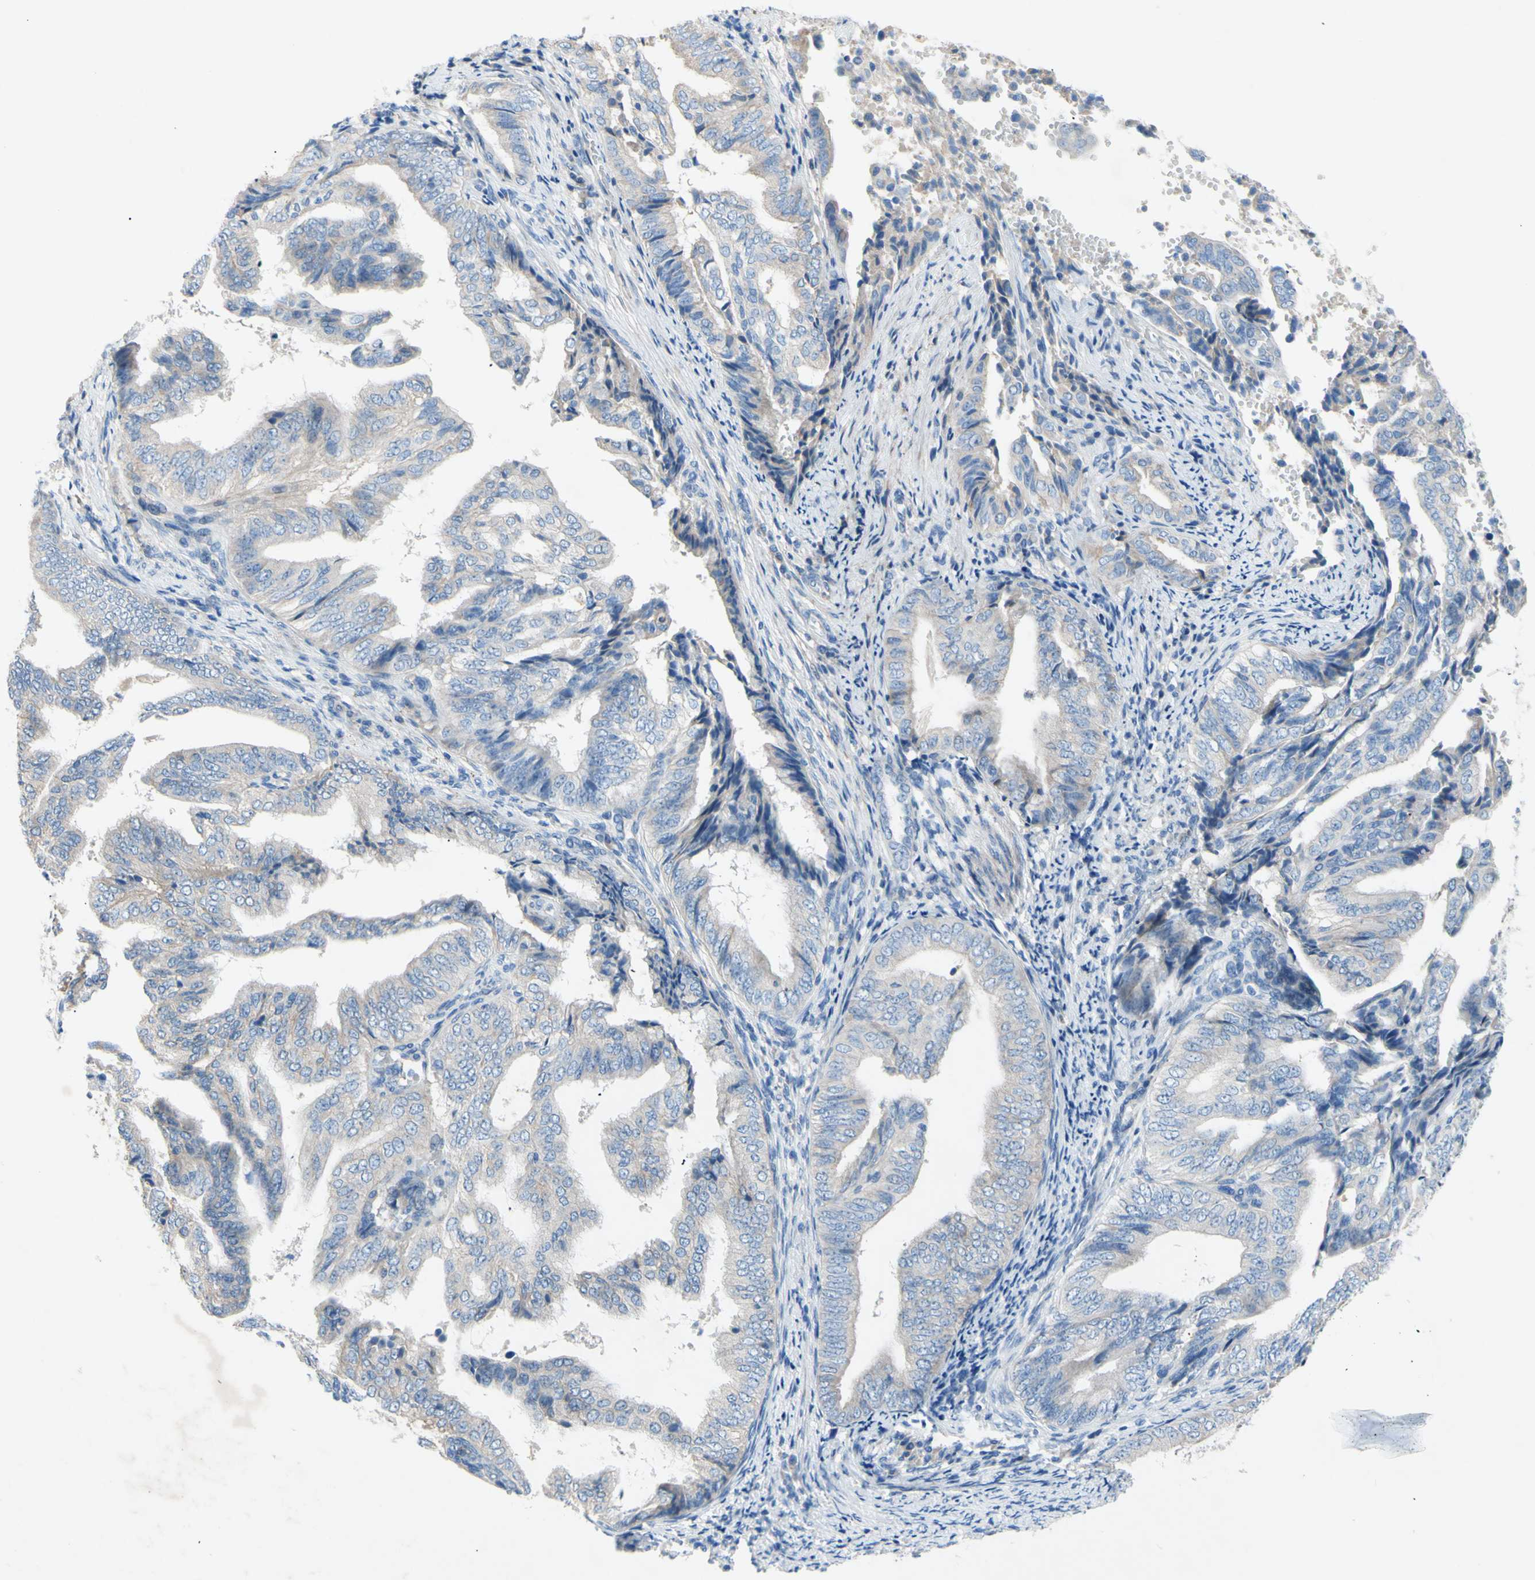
{"staining": {"intensity": "negative", "quantity": "none", "location": "none"}, "tissue": "endometrial cancer", "cell_type": "Tumor cells", "image_type": "cancer", "snomed": [{"axis": "morphology", "description": "Adenocarcinoma, NOS"}, {"axis": "topography", "description": "Endometrium"}], "caption": "Adenocarcinoma (endometrial) stained for a protein using immunohistochemistry demonstrates no staining tumor cells.", "gene": "TMIGD2", "patient": {"sex": "female", "age": 58}}